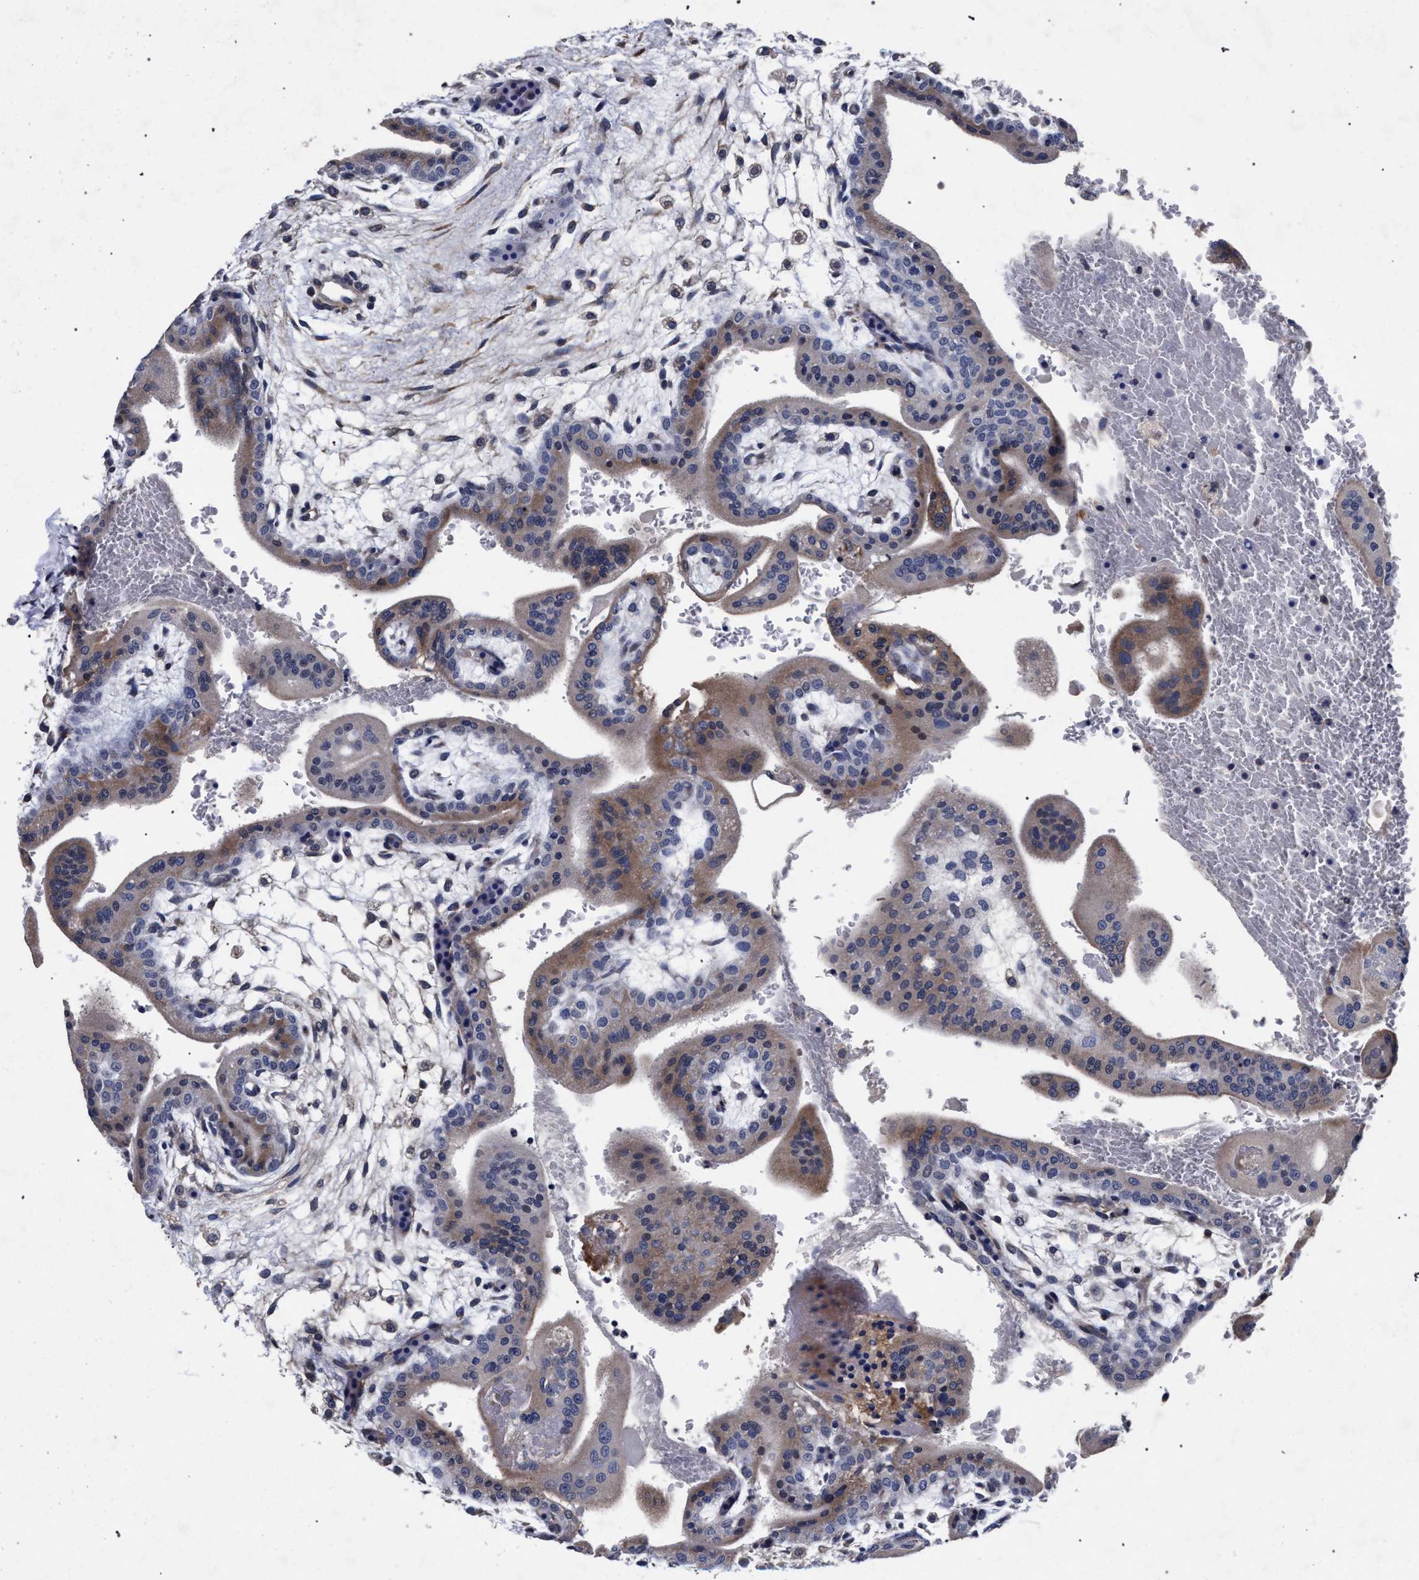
{"staining": {"intensity": "strong", "quantity": ">75%", "location": "cytoplasmic/membranous"}, "tissue": "placenta", "cell_type": "Decidual cells", "image_type": "normal", "snomed": [{"axis": "morphology", "description": "Normal tissue, NOS"}, {"axis": "topography", "description": "Placenta"}], "caption": "Placenta was stained to show a protein in brown. There is high levels of strong cytoplasmic/membranous staining in about >75% of decidual cells. (DAB = brown stain, brightfield microscopy at high magnification).", "gene": "CFAP95", "patient": {"sex": "female", "age": 35}}